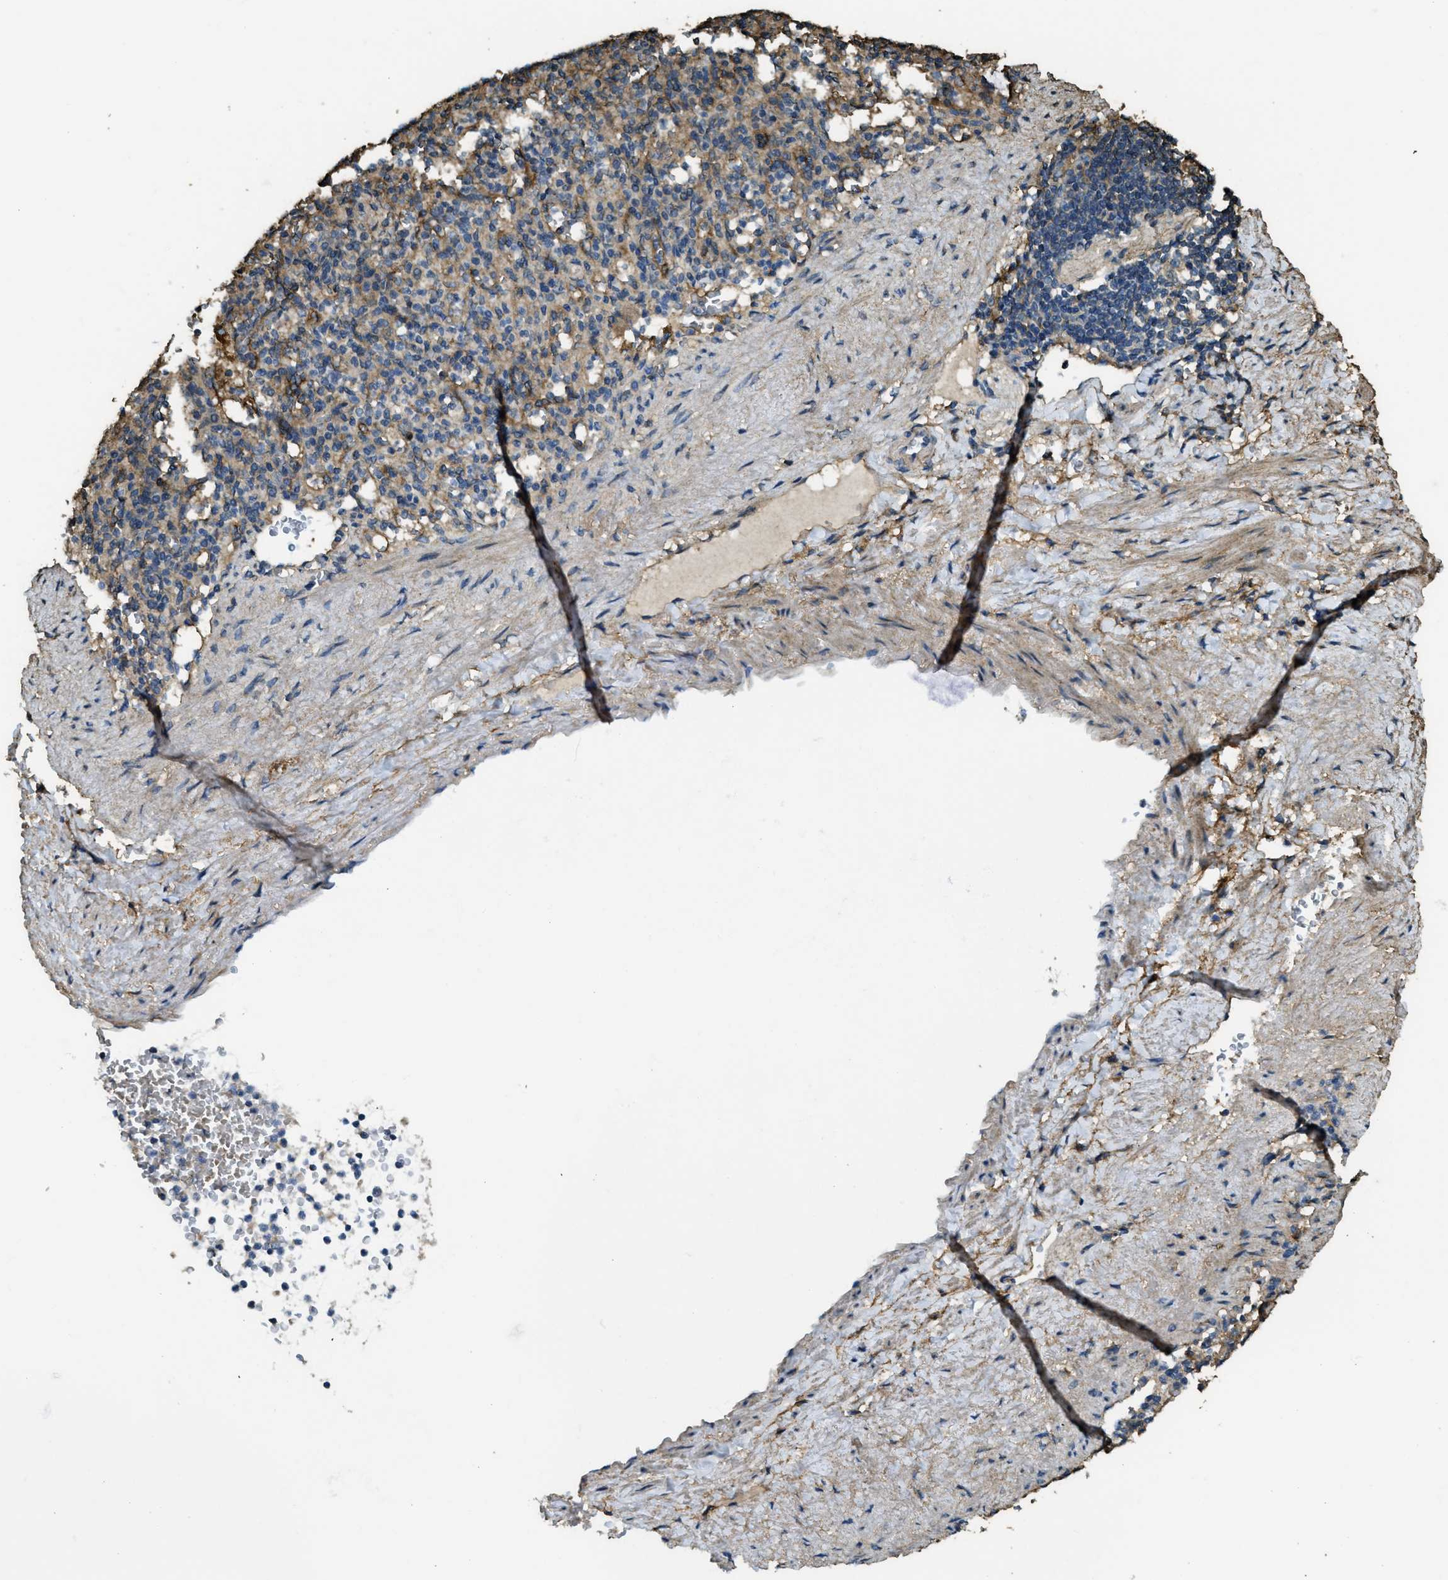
{"staining": {"intensity": "moderate", "quantity": "<25%", "location": "cytoplasmic/membranous"}, "tissue": "spleen", "cell_type": "Cells in red pulp", "image_type": "normal", "snomed": [{"axis": "morphology", "description": "Normal tissue, NOS"}, {"axis": "topography", "description": "Spleen"}], "caption": "Immunohistochemistry (IHC) staining of unremarkable spleen, which displays low levels of moderate cytoplasmic/membranous staining in approximately <25% of cells in red pulp indicating moderate cytoplasmic/membranous protein positivity. The staining was performed using DAB (3,3'-diaminobenzidine) (brown) for protein detection and nuclei were counterstained in hematoxylin (blue).", "gene": "CD276", "patient": {"sex": "female", "age": 74}}